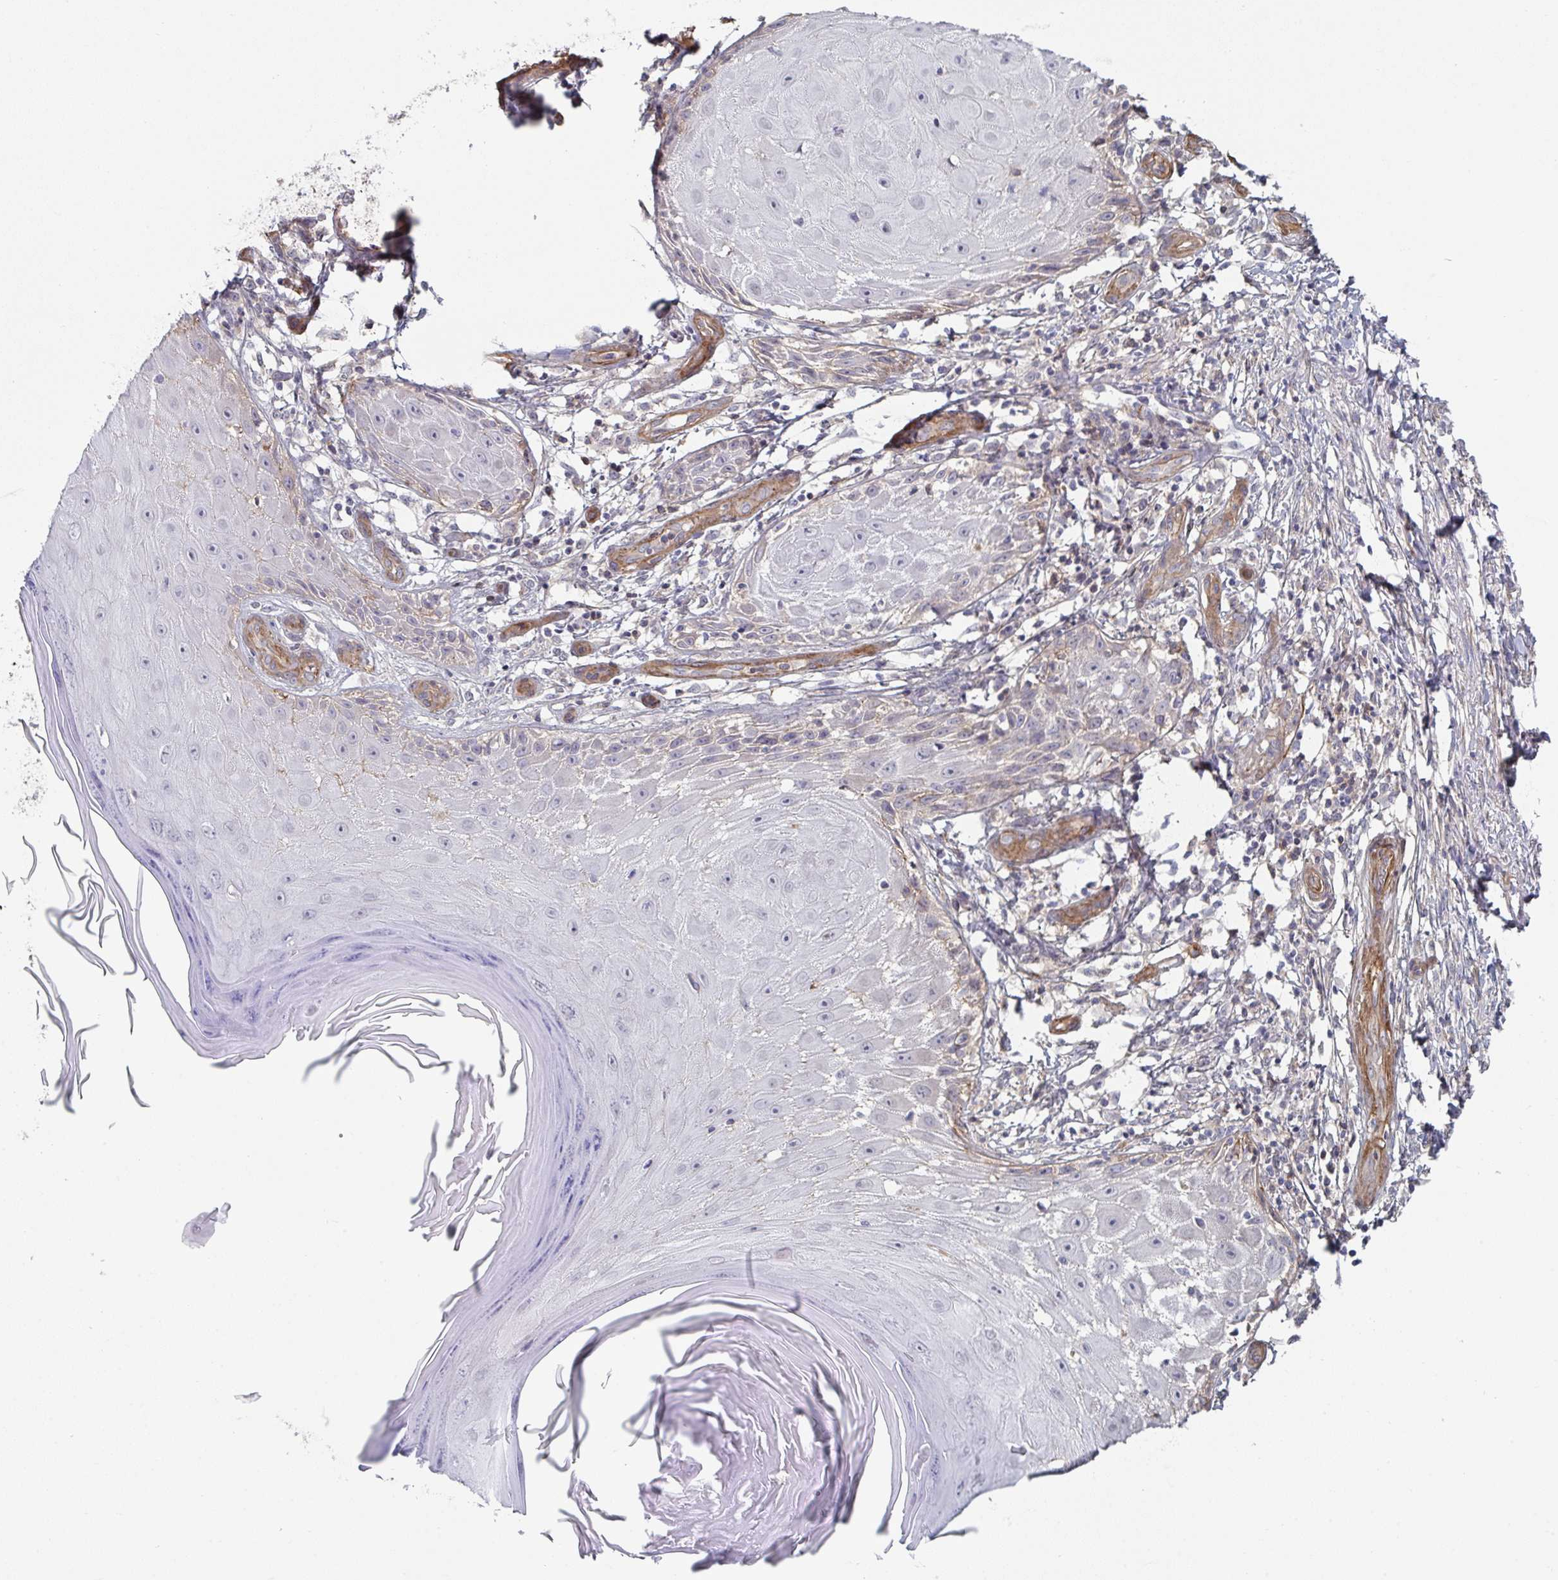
{"staining": {"intensity": "weak", "quantity": "<25%", "location": "cytoplasmic/membranous"}, "tissue": "skin cancer", "cell_type": "Tumor cells", "image_type": "cancer", "snomed": [{"axis": "morphology", "description": "Squamous cell carcinoma, NOS"}, {"axis": "topography", "description": "Skin"}], "caption": "There is no significant expression in tumor cells of skin squamous cell carcinoma.", "gene": "NEURL4", "patient": {"sex": "female", "age": 77}}